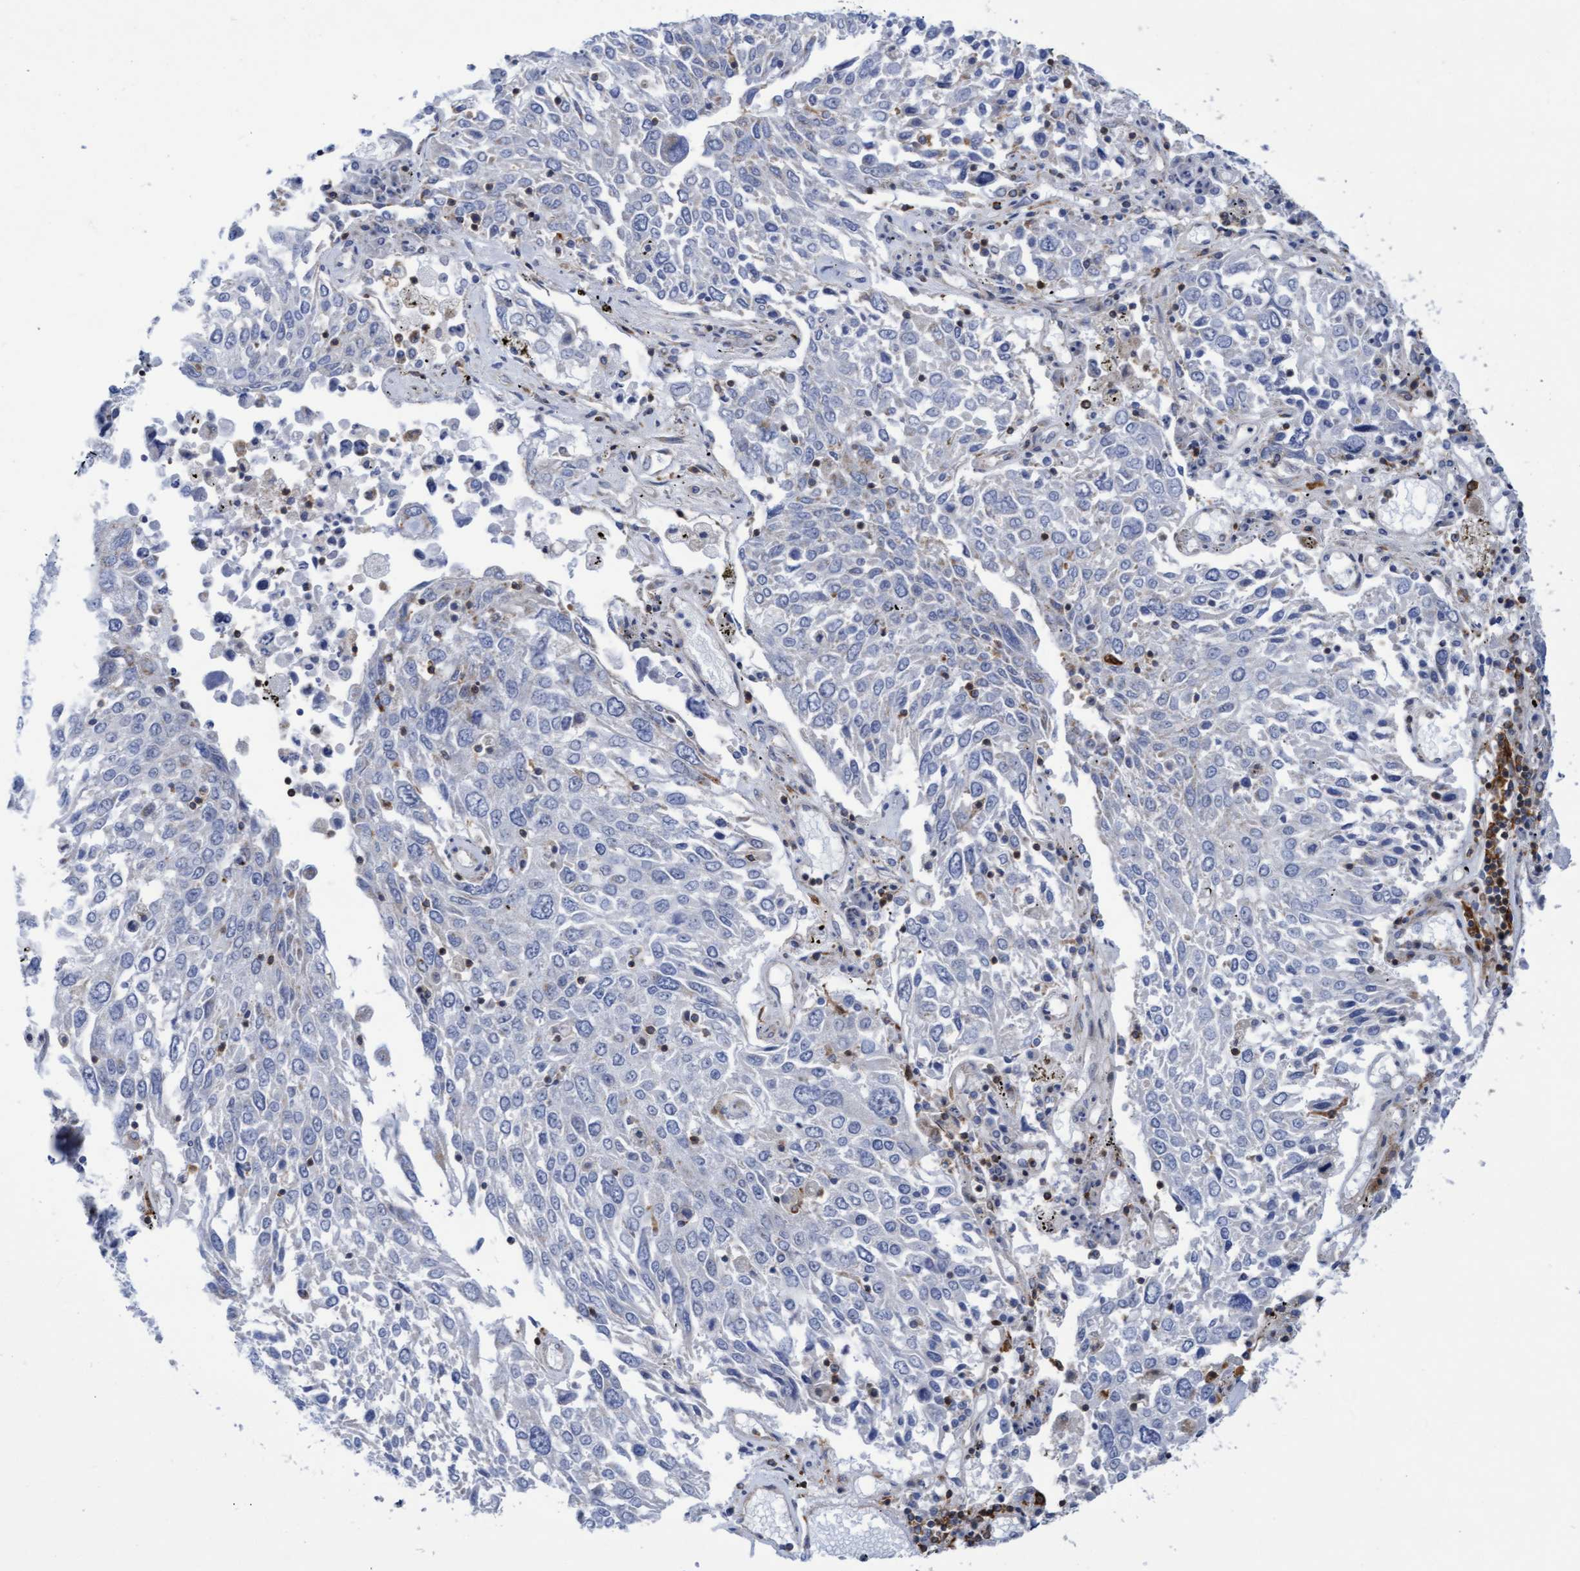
{"staining": {"intensity": "negative", "quantity": "none", "location": "none"}, "tissue": "lung cancer", "cell_type": "Tumor cells", "image_type": "cancer", "snomed": [{"axis": "morphology", "description": "Squamous cell carcinoma, NOS"}, {"axis": "topography", "description": "Lung"}], "caption": "Immunohistochemistry image of neoplastic tissue: human lung squamous cell carcinoma stained with DAB displays no significant protein staining in tumor cells.", "gene": "FNBP1", "patient": {"sex": "male", "age": 65}}